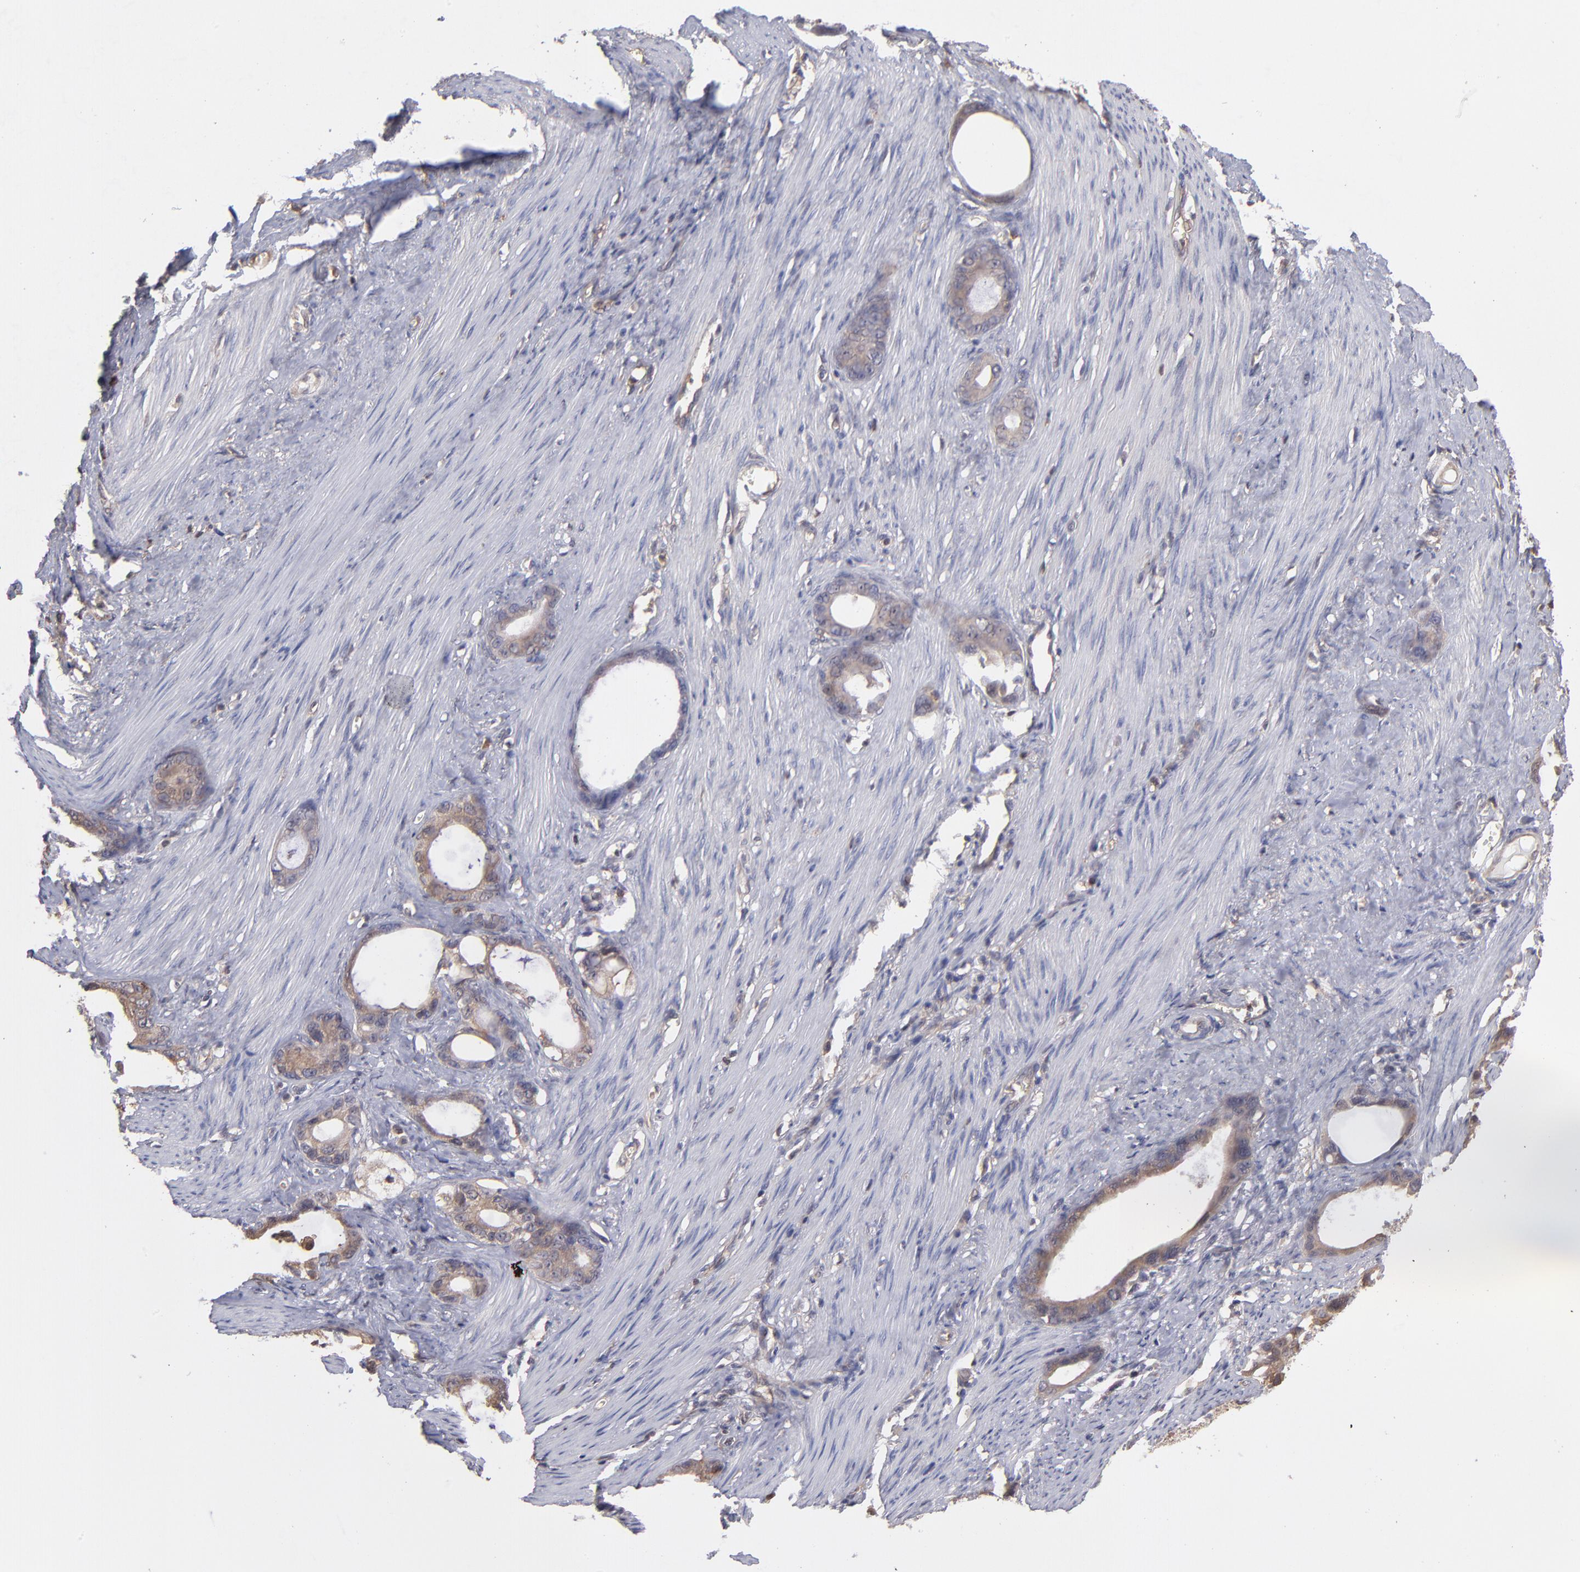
{"staining": {"intensity": "moderate", "quantity": ">75%", "location": "cytoplasmic/membranous"}, "tissue": "stomach cancer", "cell_type": "Tumor cells", "image_type": "cancer", "snomed": [{"axis": "morphology", "description": "Adenocarcinoma, NOS"}, {"axis": "topography", "description": "Stomach"}], "caption": "There is medium levels of moderate cytoplasmic/membranous expression in tumor cells of adenocarcinoma (stomach), as demonstrated by immunohistochemical staining (brown color).", "gene": "MAP2K2", "patient": {"sex": "female", "age": 75}}